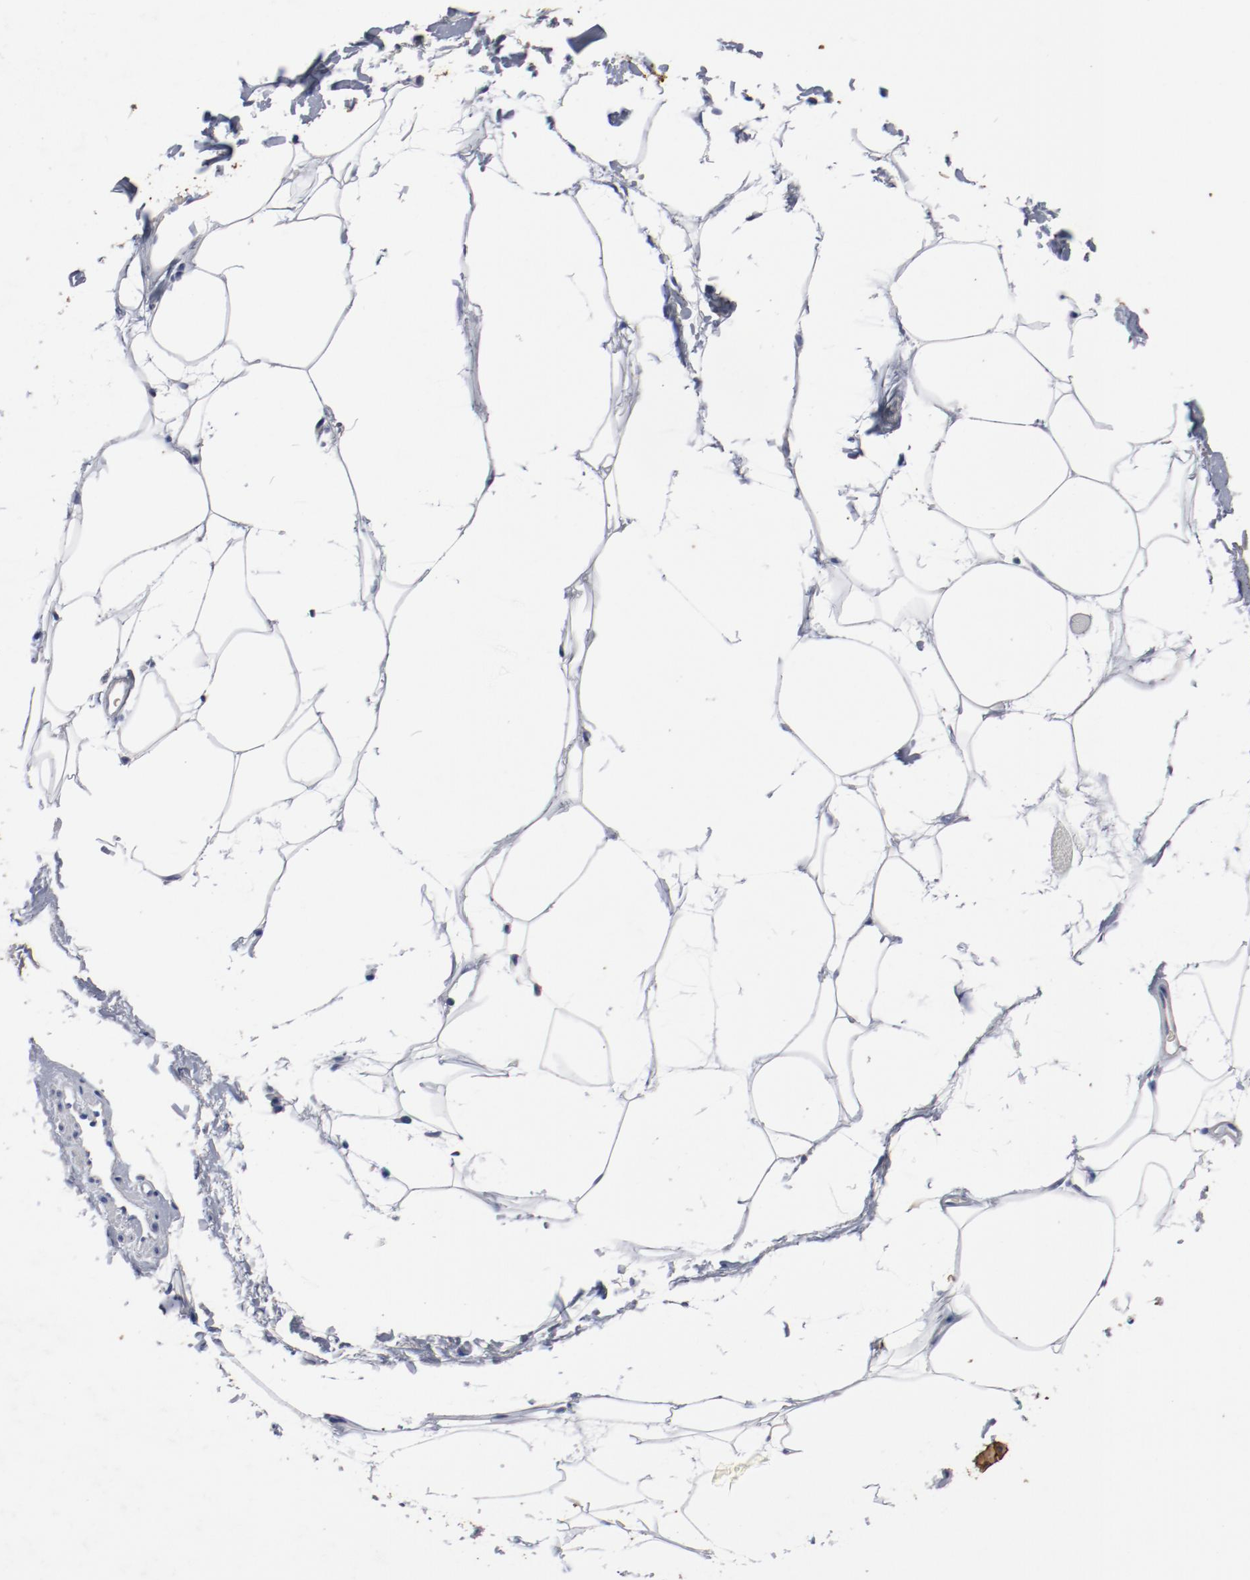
{"staining": {"intensity": "strong", "quantity": ">75%", "location": "cytoplasmic/membranous"}, "tissue": "skin cancer", "cell_type": "Tumor cells", "image_type": "cancer", "snomed": [{"axis": "morphology", "description": "Normal tissue, NOS"}, {"axis": "morphology", "description": "Basal cell carcinoma"}, {"axis": "topography", "description": "Skin"}], "caption": "A brown stain highlights strong cytoplasmic/membranous staining of a protein in skin cancer tumor cells.", "gene": "TSPAN6", "patient": {"sex": "female", "age": 70}}